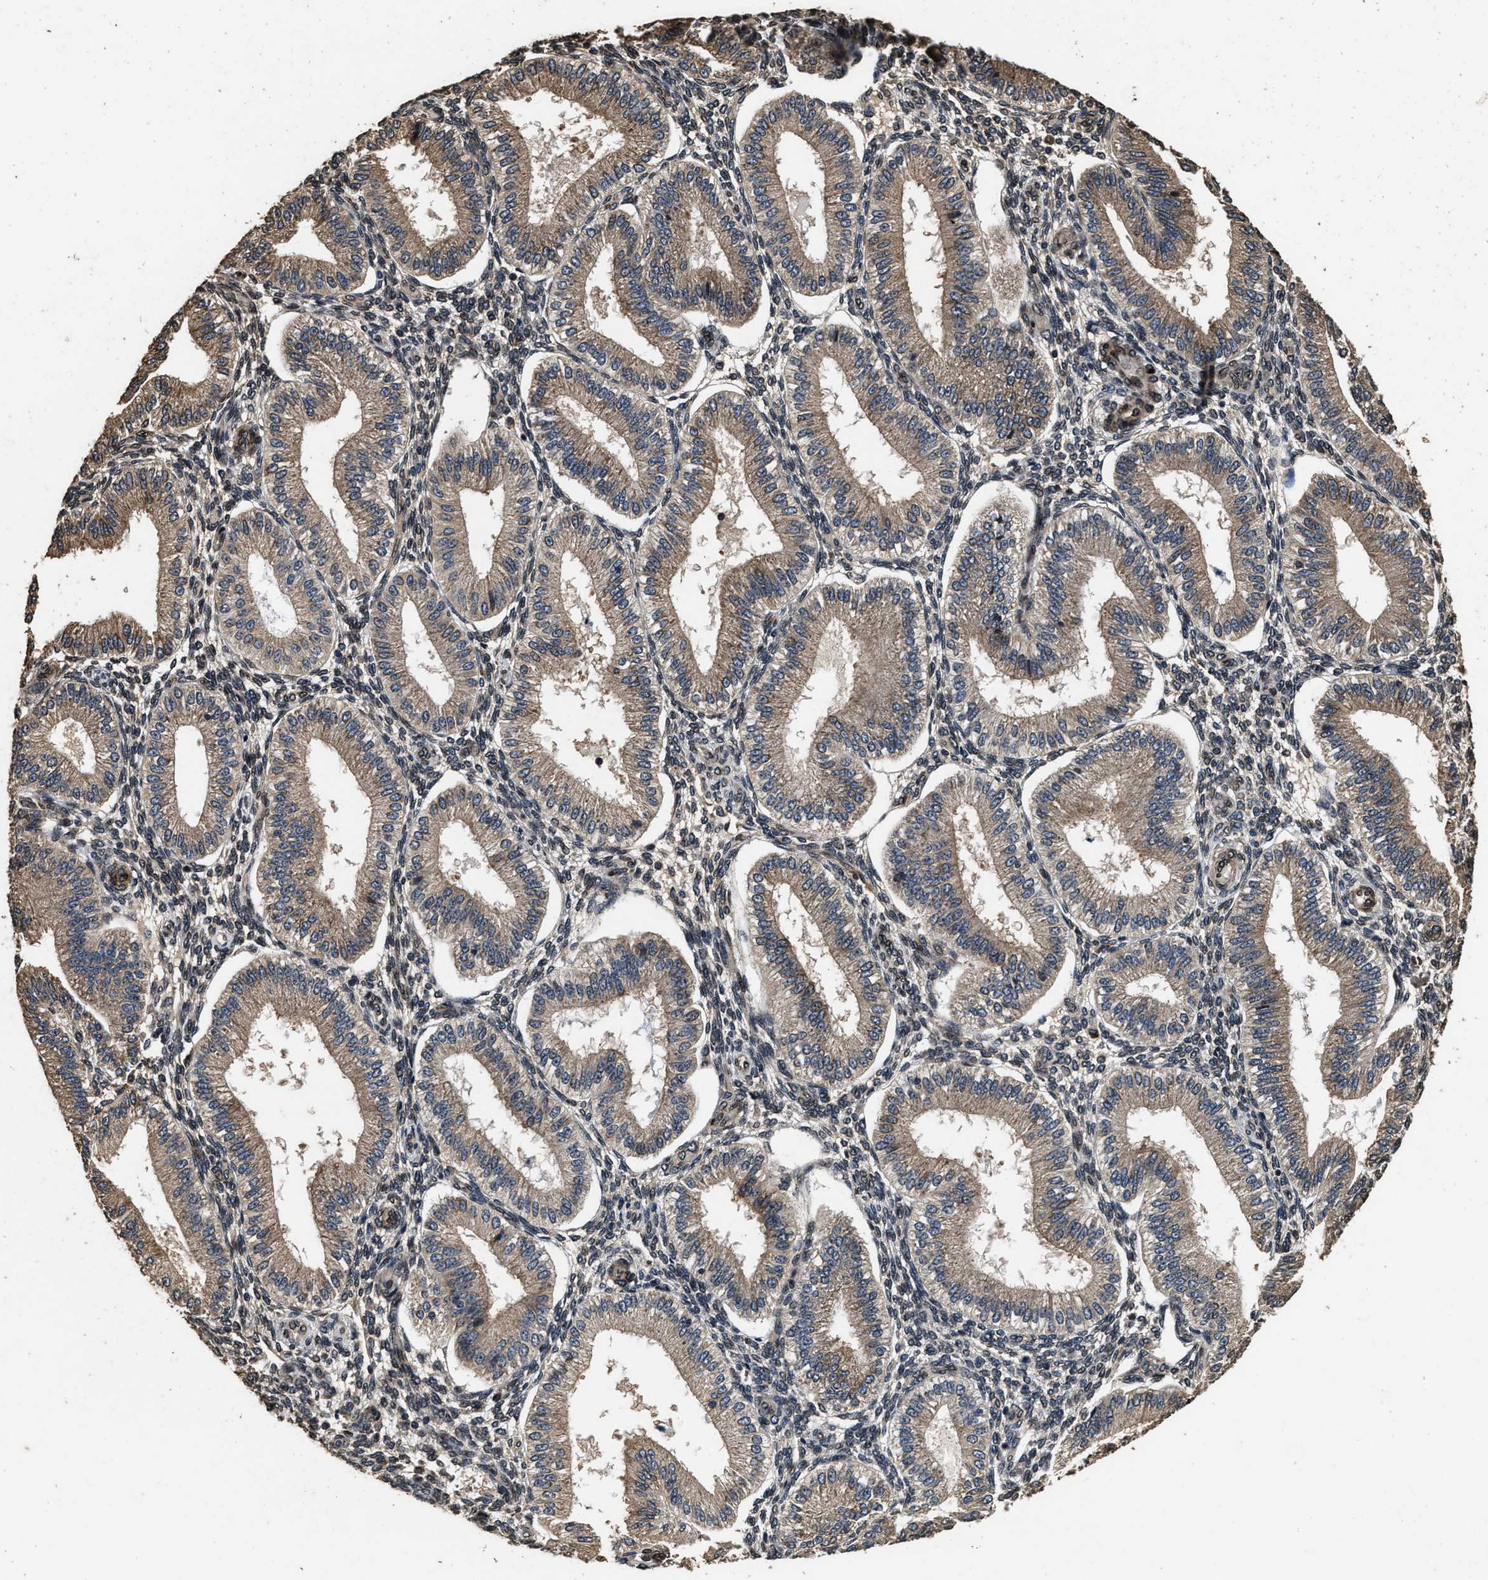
{"staining": {"intensity": "moderate", "quantity": "25%-75%", "location": "cytoplasmic/membranous,nuclear"}, "tissue": "endometrium", "cell_type": "Cells in endometrial stroma", "image_type": "normal", "snomed": [{"axis": "morphology", "description": "Normal tissue, NOS"}, {"axis": "topography", "description": "Endometrium"}], "caption": "The immunohistochemical stain highlights moderate cytoplasmic/membranous,nuclear expression in cells in endometrial stroma of benign endometrium. The staining was performed using DAB (3,3'-diaminobenzidine) to visualize the protein expression in brown, while the nuclei were stained in blue with hematoxylin (Magnification: 20x).", "gene": "ACCS", "patient": {"sex": "female", "age": 39}}